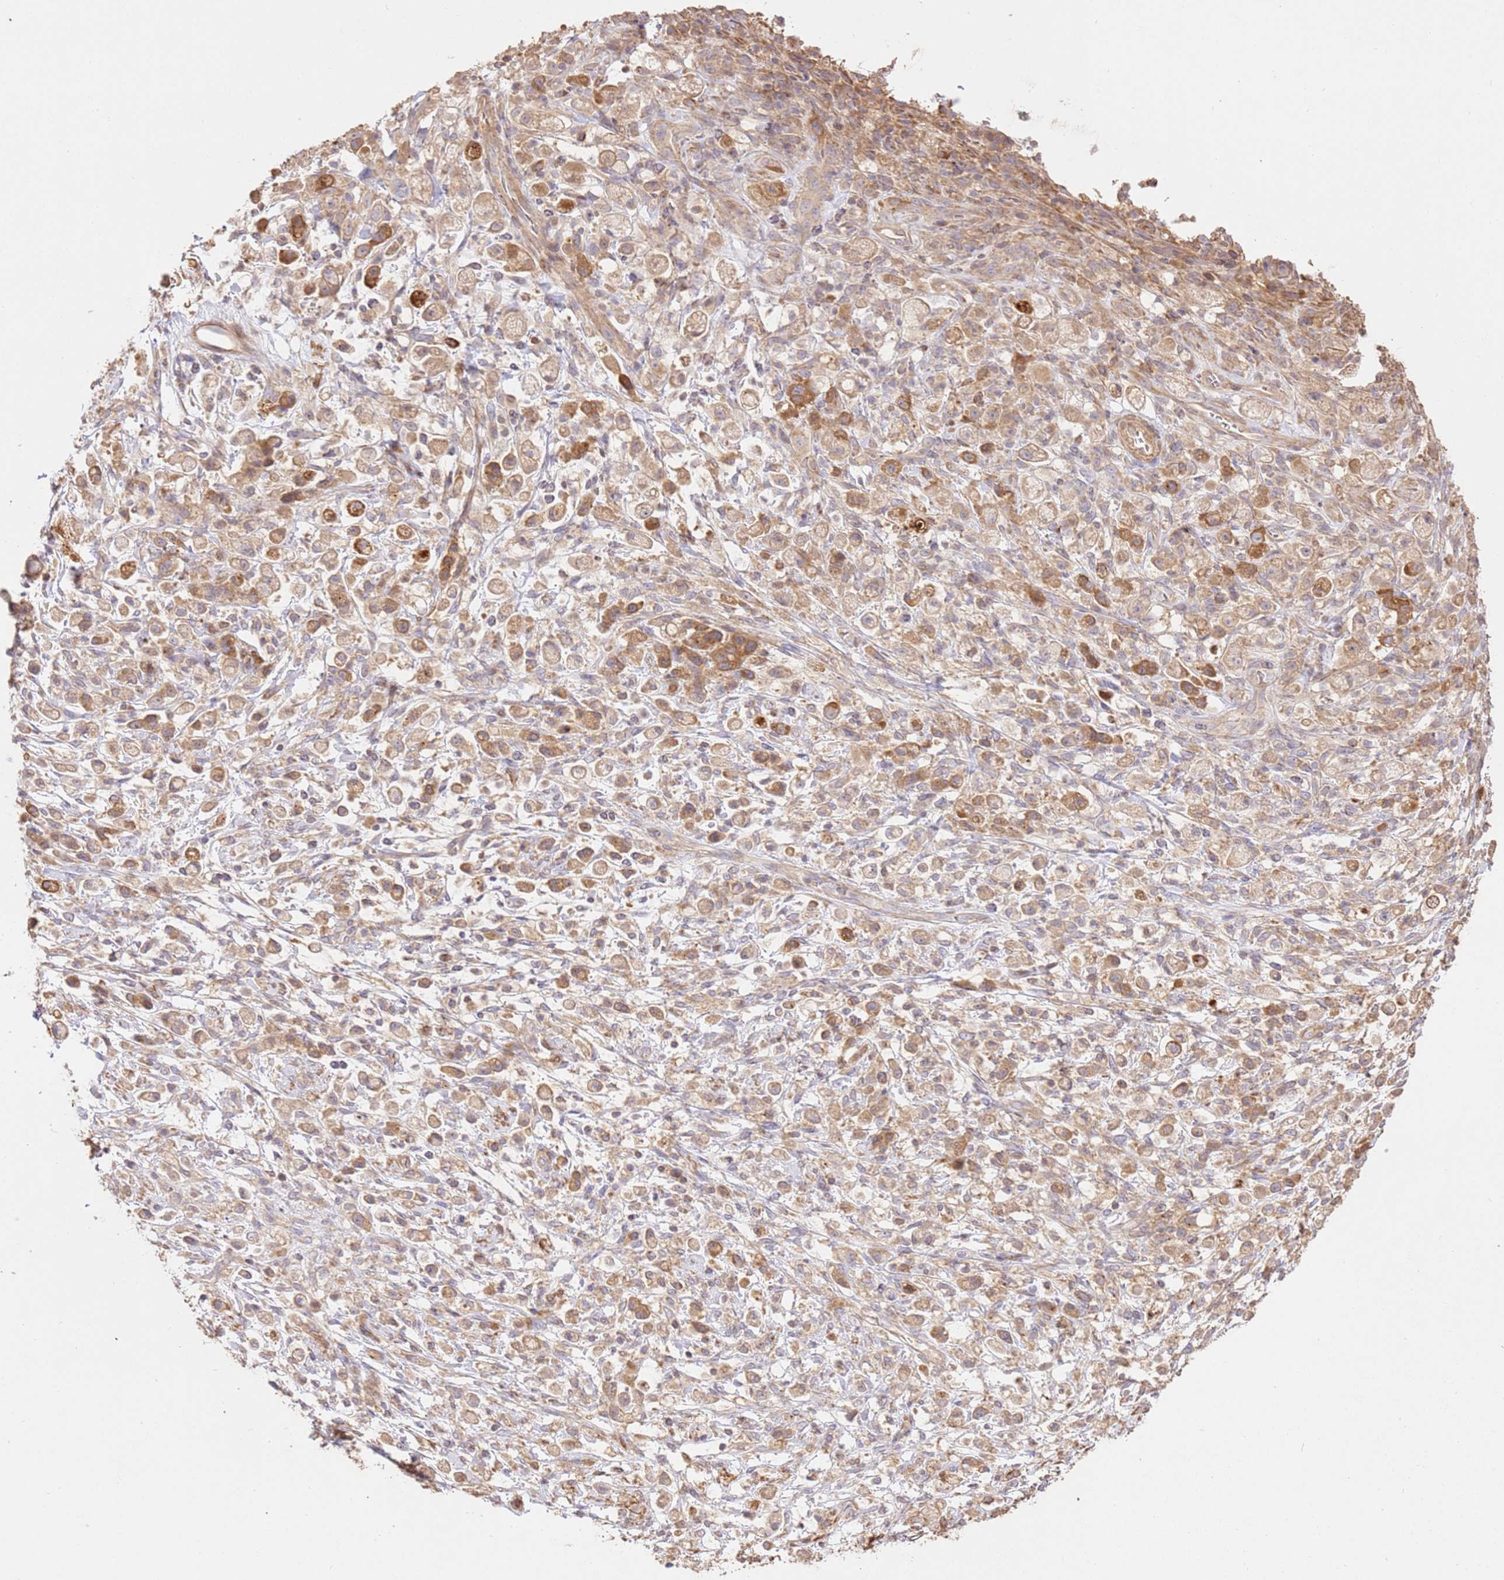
{"staining": {"intensity": "moderate", "quantity": "25%-75%", "location": "cytoplasmic/membranous"}, "tissue": "stomach cancer", "cell_type": "Tumor cells", "image_type": "cancer", "snomed": [{"axis": "morphology", "description": "Adenocarcinoma, NOS"}, {"axis": "topography", "description": "Stomach"}], "caption": "IHC histopathology image of neoplastic tissue: stomach cancer (adenocarcinoma) stained using immunohistochemistry demonstrates medium levels of moderate protein expression localized specifically in the cytoplasmic/membranous of tumor cells, appearing as a cytoplasmic/membranous brown color.", "gene": "CEP55", "patient": {"sex": "female", "age": 60}}